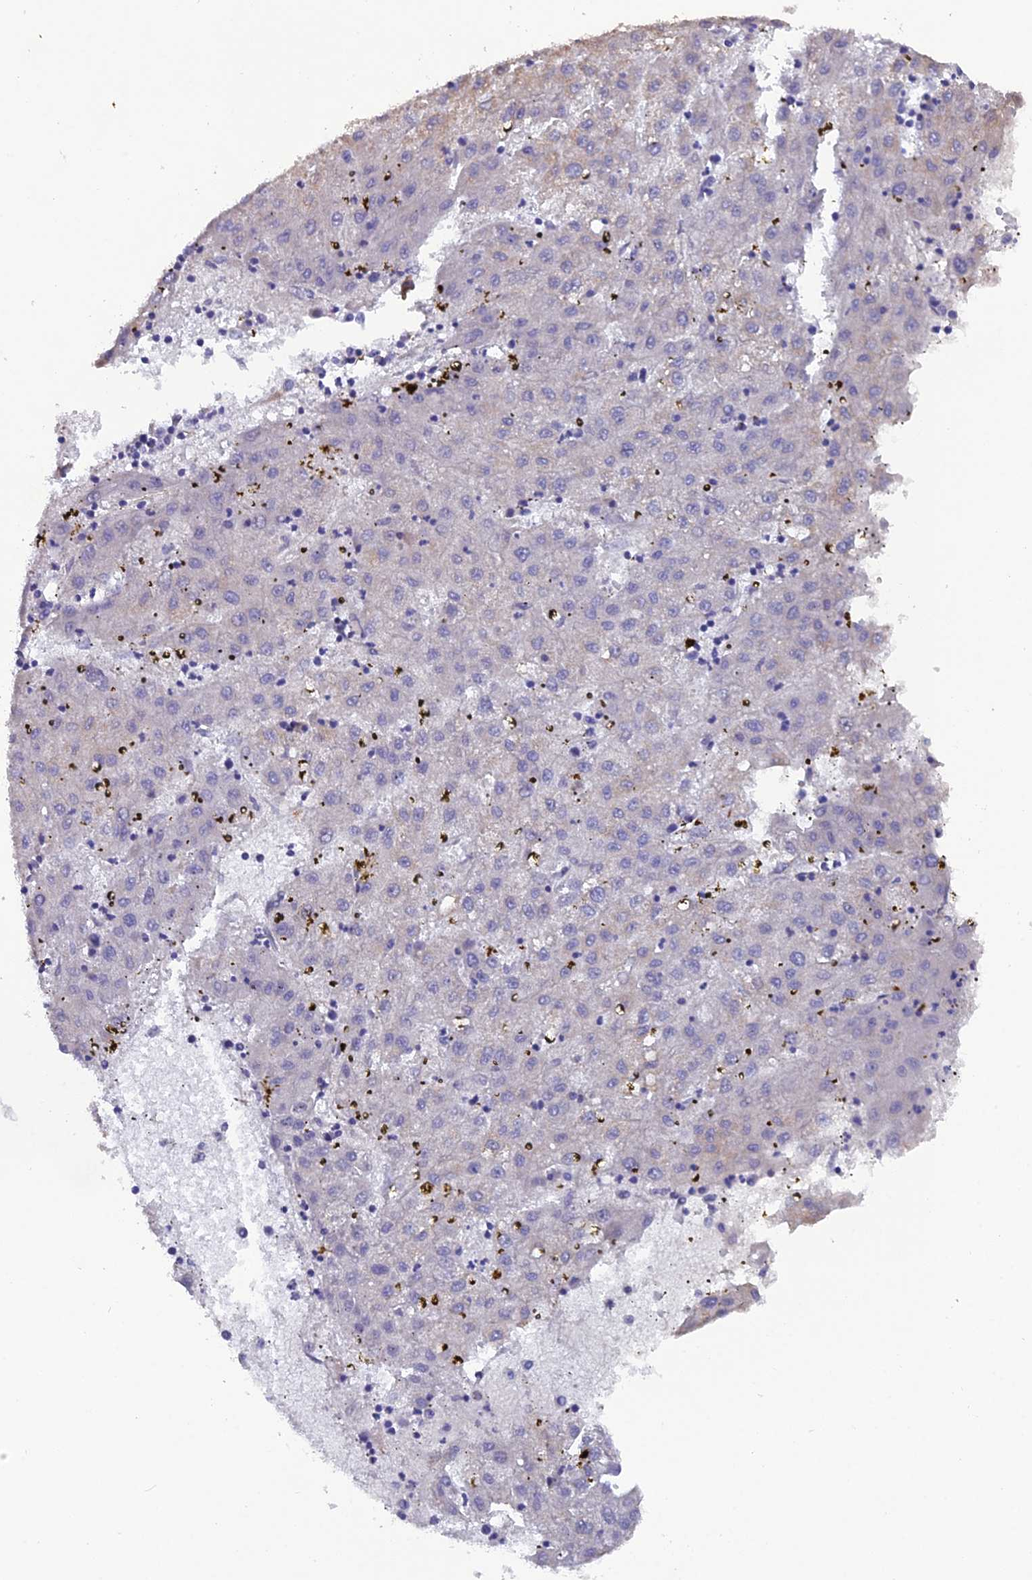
{"staining": {"intensity": "negative", "quantity": "none", "location": "none"}, "tissue": "liver cancer", "cell_type": "Tumor cells", "image_type": "cancer", "snomed": [{"axis": "morphology", "description": "Carcinoma, Hepatocellular, NOS"}, {"axis": "topography", "description": "Liver"}], "caption": "A histopathology image of hepatocellular carcinoma (liver) stained for a protein displays no brown staining in tumor cells.", "gene": "CFAP47", "patient": {"sex": "male", "age": 72}}